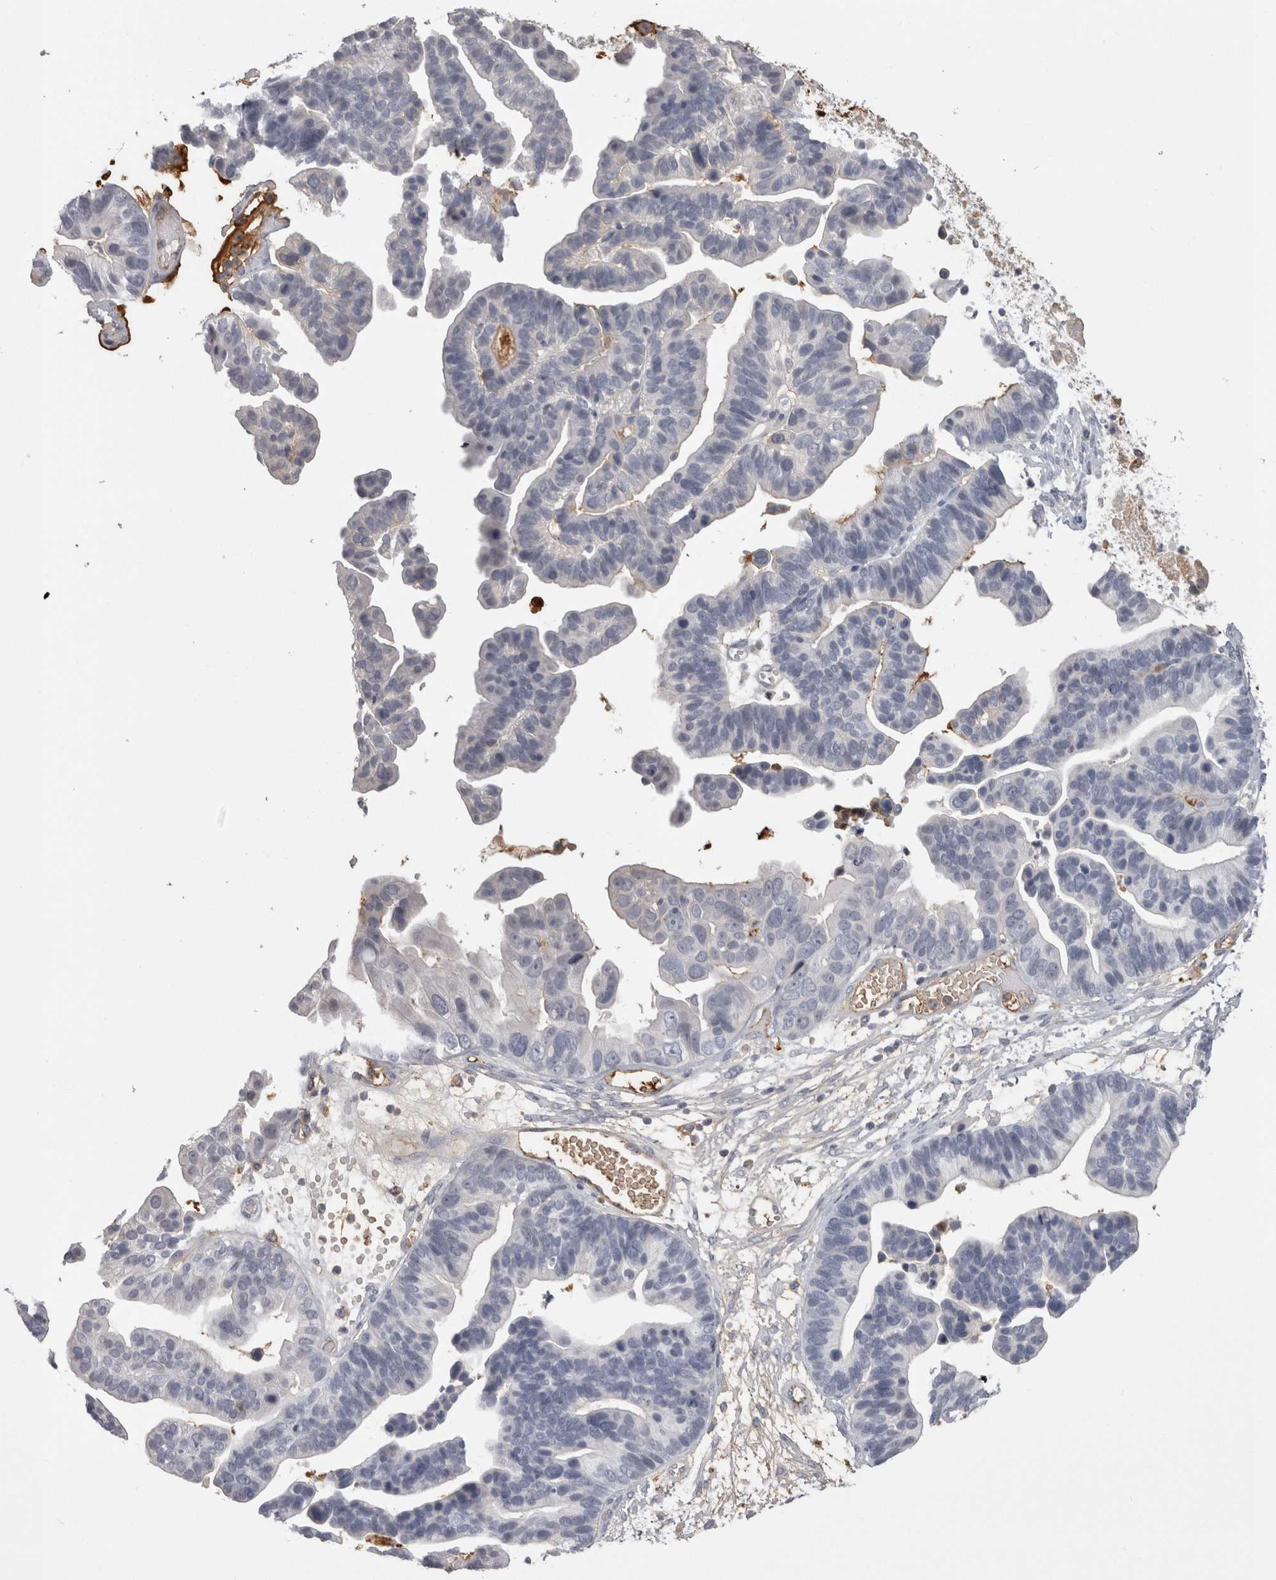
{"staining": {"intensity": "negative", "quantity": "none", "location": "none"}, "tissue": "ovarian cancer", "cell_type": "Tumor cells", "image_type": "cancer", "snomed": [{"axis": "morphology", "description": "Cystadenocarcinoma, serous, NOS"}, {"axis": "topography", "description": "Ovary"}], "caption": "This is an immunohistochemistry image of human ovarian cancer. There is no positivity in tumor cells.", "gene": "SAA4", "patient": {"sex": "female", "age": 56}}